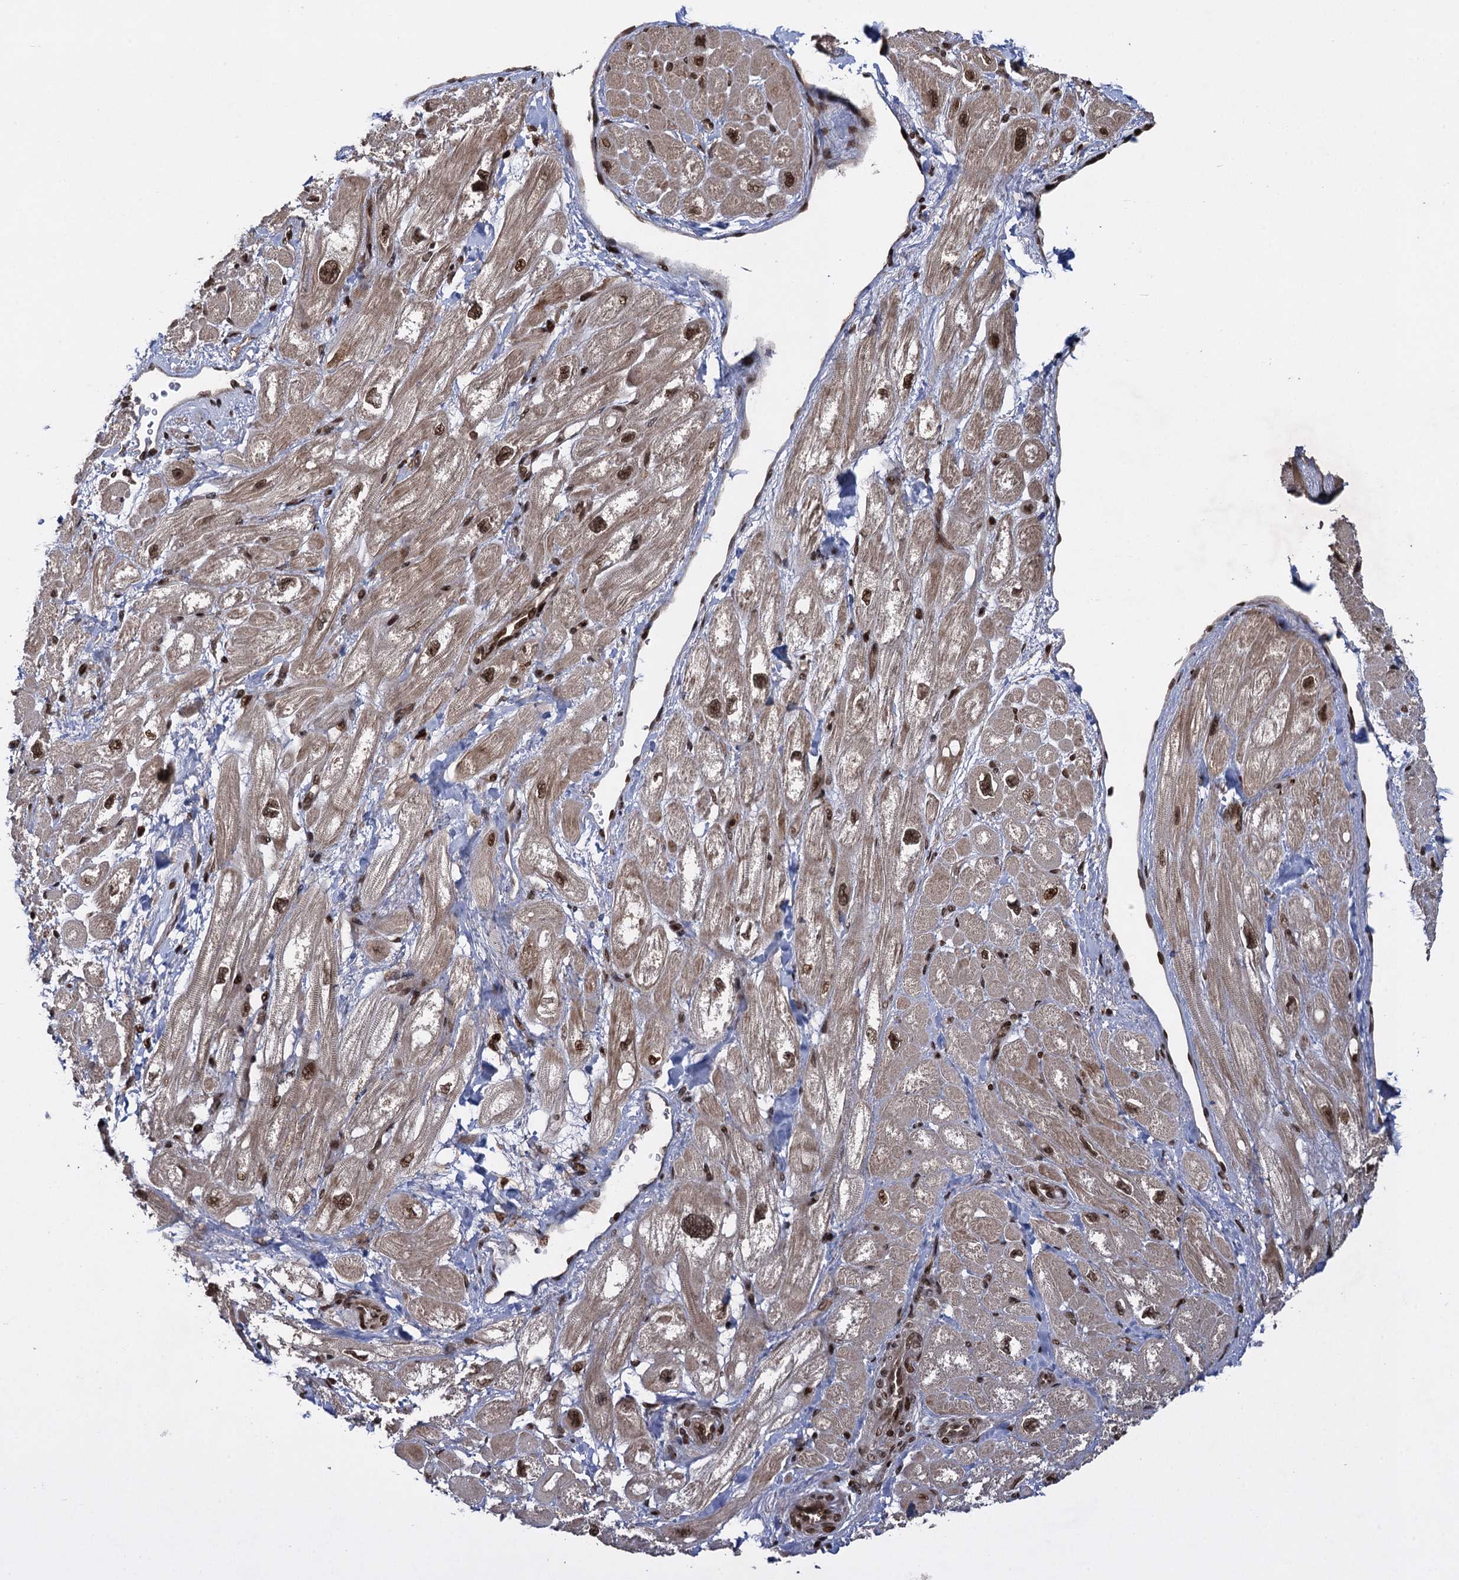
{"staining": {"intensity": "moderate", "quantity": "25%-75%", "location": "nuclear"}, "tissue": "heart muscle", "cell_type": "Cardiomyocytes", "image_type": "normal", "snomed": [{"axis": "morphology", "description": "Normal tissue, NOS"}, {"axis": "topography", "description": "Heart"}], "caption": "An image showing moderate nuclear expression in approximately 25%-75% of cardiomyocytes in normal heart muscle, as visualized by brown immunohistochemical staining.", "gene": "ZNF169", "patient": {"sex": "male", "age": 65}}